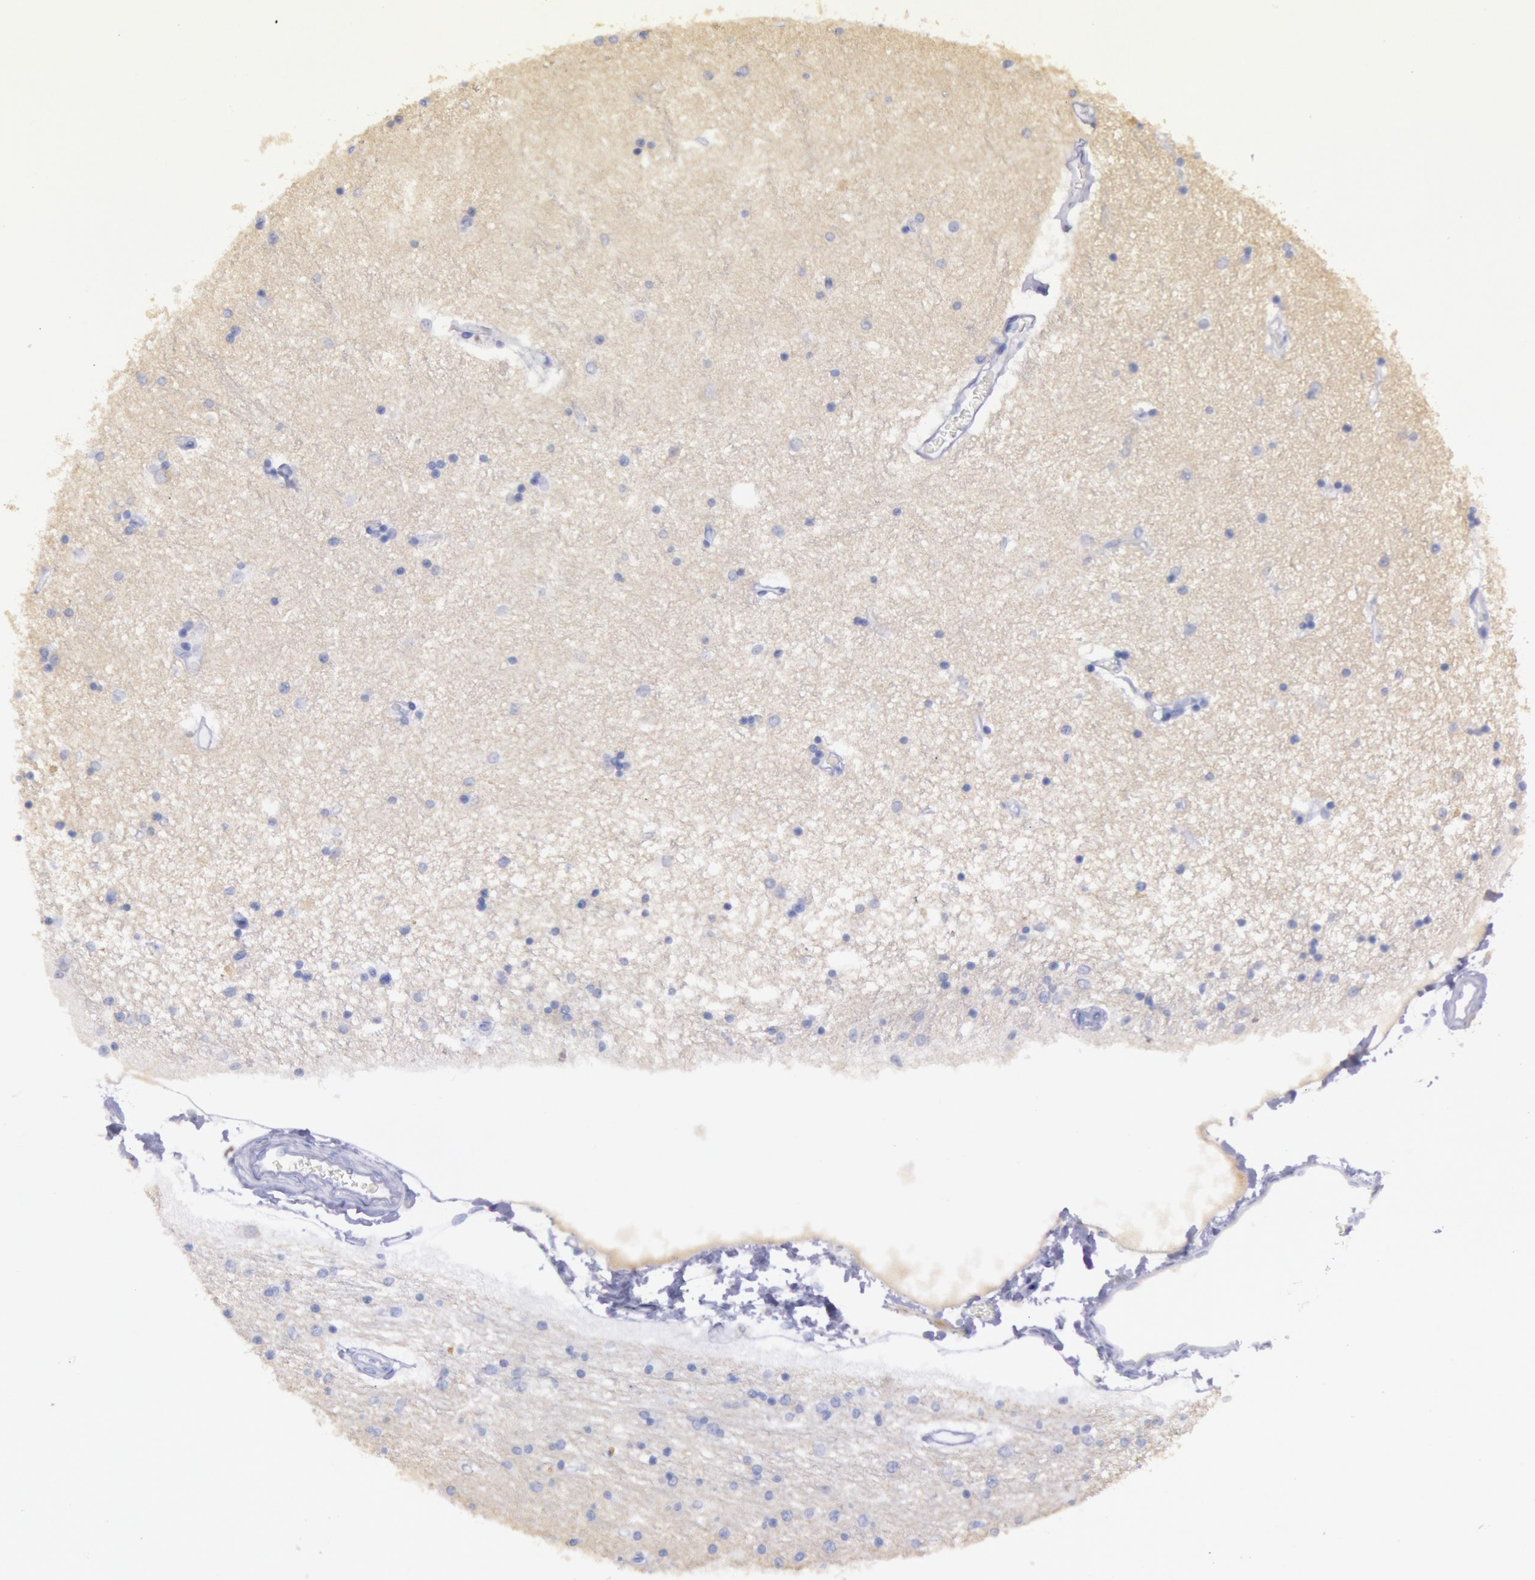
{"staining": {"intensity": "negative", "quantity": "none", "location": "none"}, "tissue": "hippocampus", "cell_type": "Glial cells", "image_type": "normal", "snomed": [{"axis": "morphology", "description": "Normal tissue, NOS"}, {"axis": "topography", "description": "Hippocampus"}], "caption": "IHC photomicrograph of benign hippocampus: human hippocampus stained with DAB (3,3'-diaminobenzidine) displays no significant protein staining in glial cells.", "gene": "MYO5A", "patient": {"sex": "female", "age": 54}}